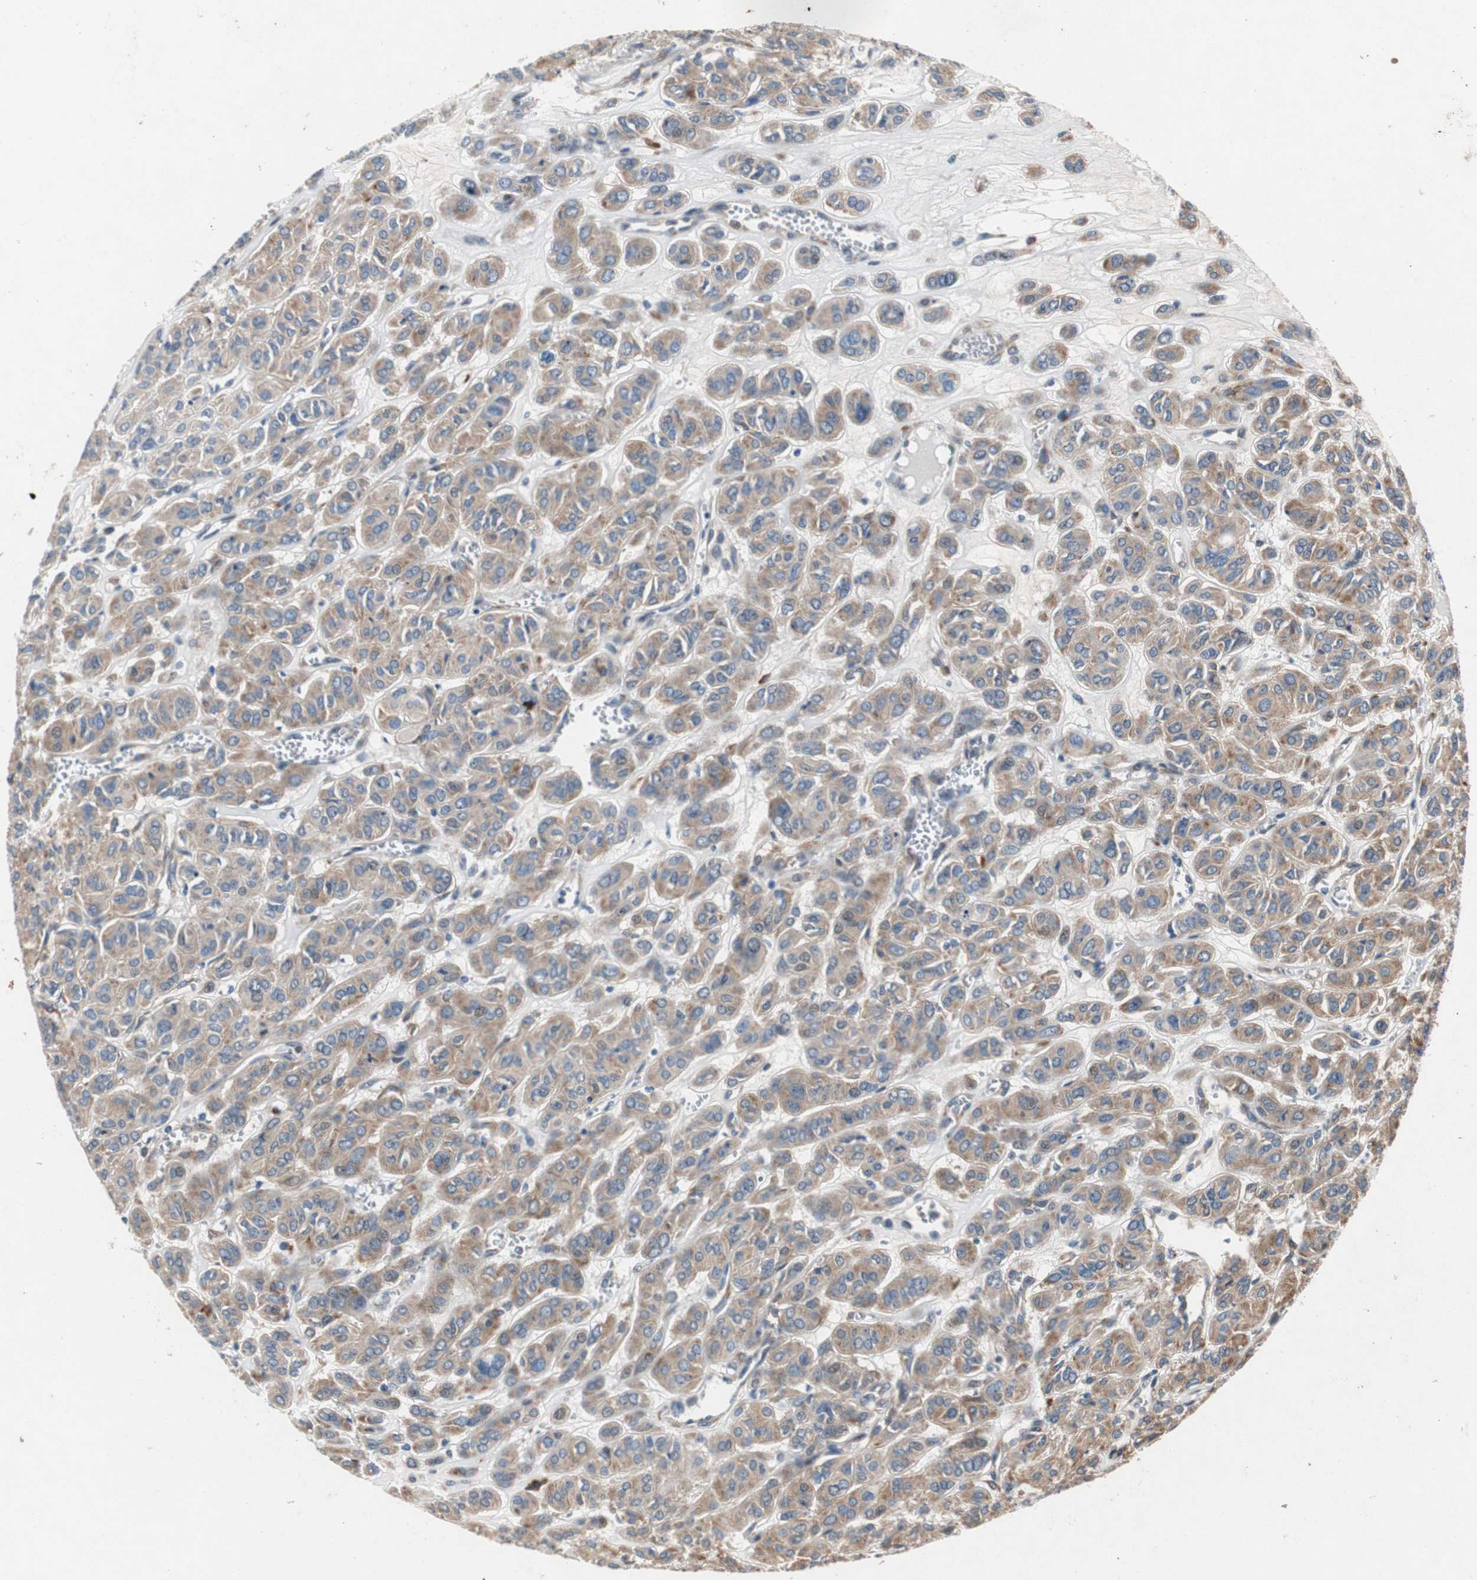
{"staining": {"intensity": "moderate", "quantity": ">75%", "location": "cytoplasmic/membranous"}, "tissue": "thyroid cancer", "cell_type": "Tumor cells", "image_type": "cancer", "snomed": [{"axis": "morphology", "description": "Follicular adenoma carcinoma, NOS"}, {"axis": "topography", "description": "Thyroid gland"}], "caption": "A micrograph of human follicular adenoma carcinoma (thyroid) stained for a protein shows moderate cytoplasmic/membranous brown staining in tumor cells.", "gene": "RPL35", "patient": {"sex": "female", "age": 71}}